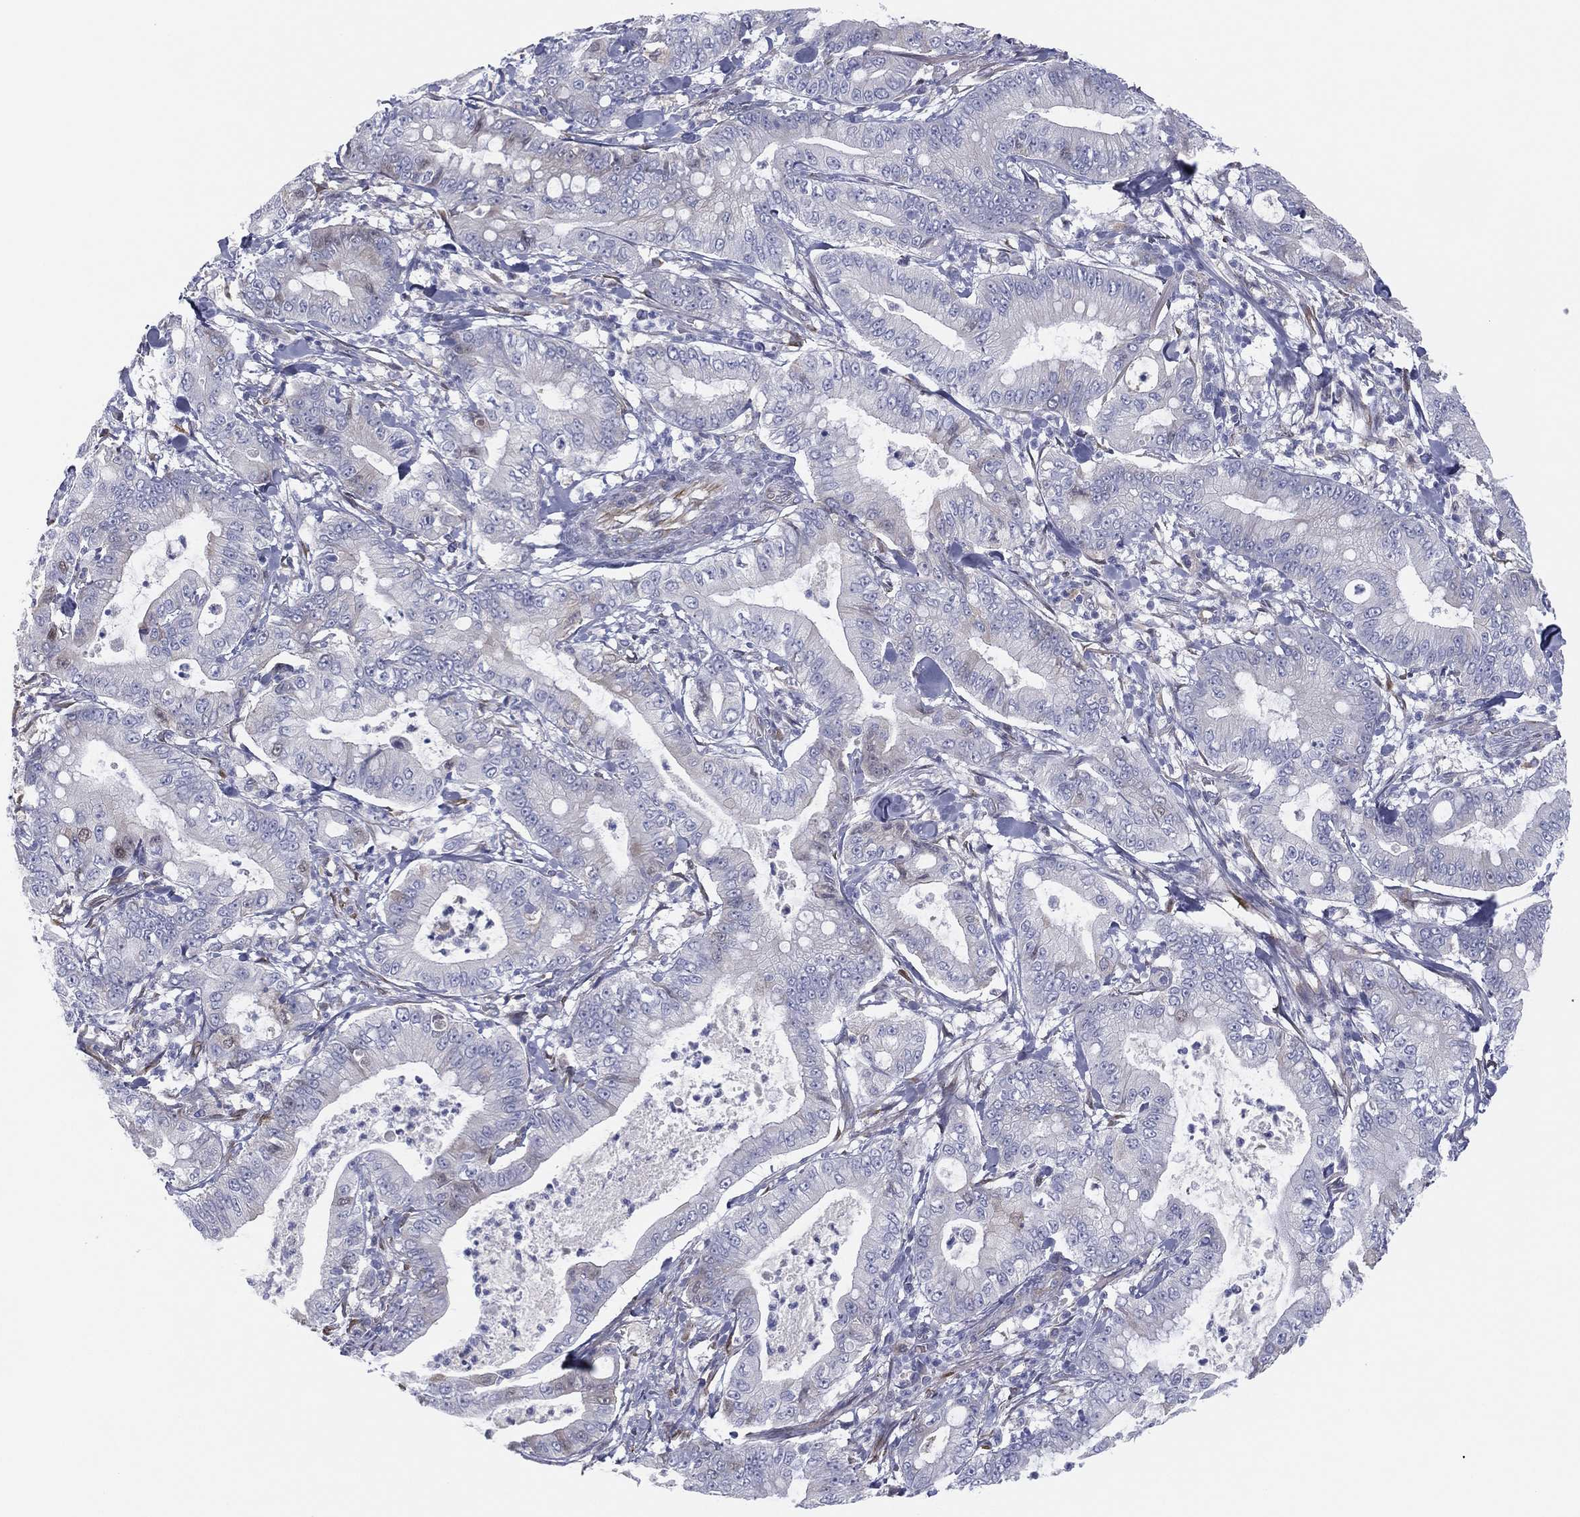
{"staining": {"intensity": "weak", "quantity": "<25%", "location": "cytoplasmic/membranous"}, "tissue": "pancreatic cancer", "cell_type": "Tumor cells", "image_type": "cancer", "snomed": [{"axis": "morphology", "description": "Adenocarcinoma, NOS"}, {"axis": "topography", "description": "Pancreas"}], "caption": "Immunohistochemistry (IHC) of pancreatic cancer displays no expression in tumor cells.", "gene": "MLF1", "patient": {"sex": "male", "age": 71}}